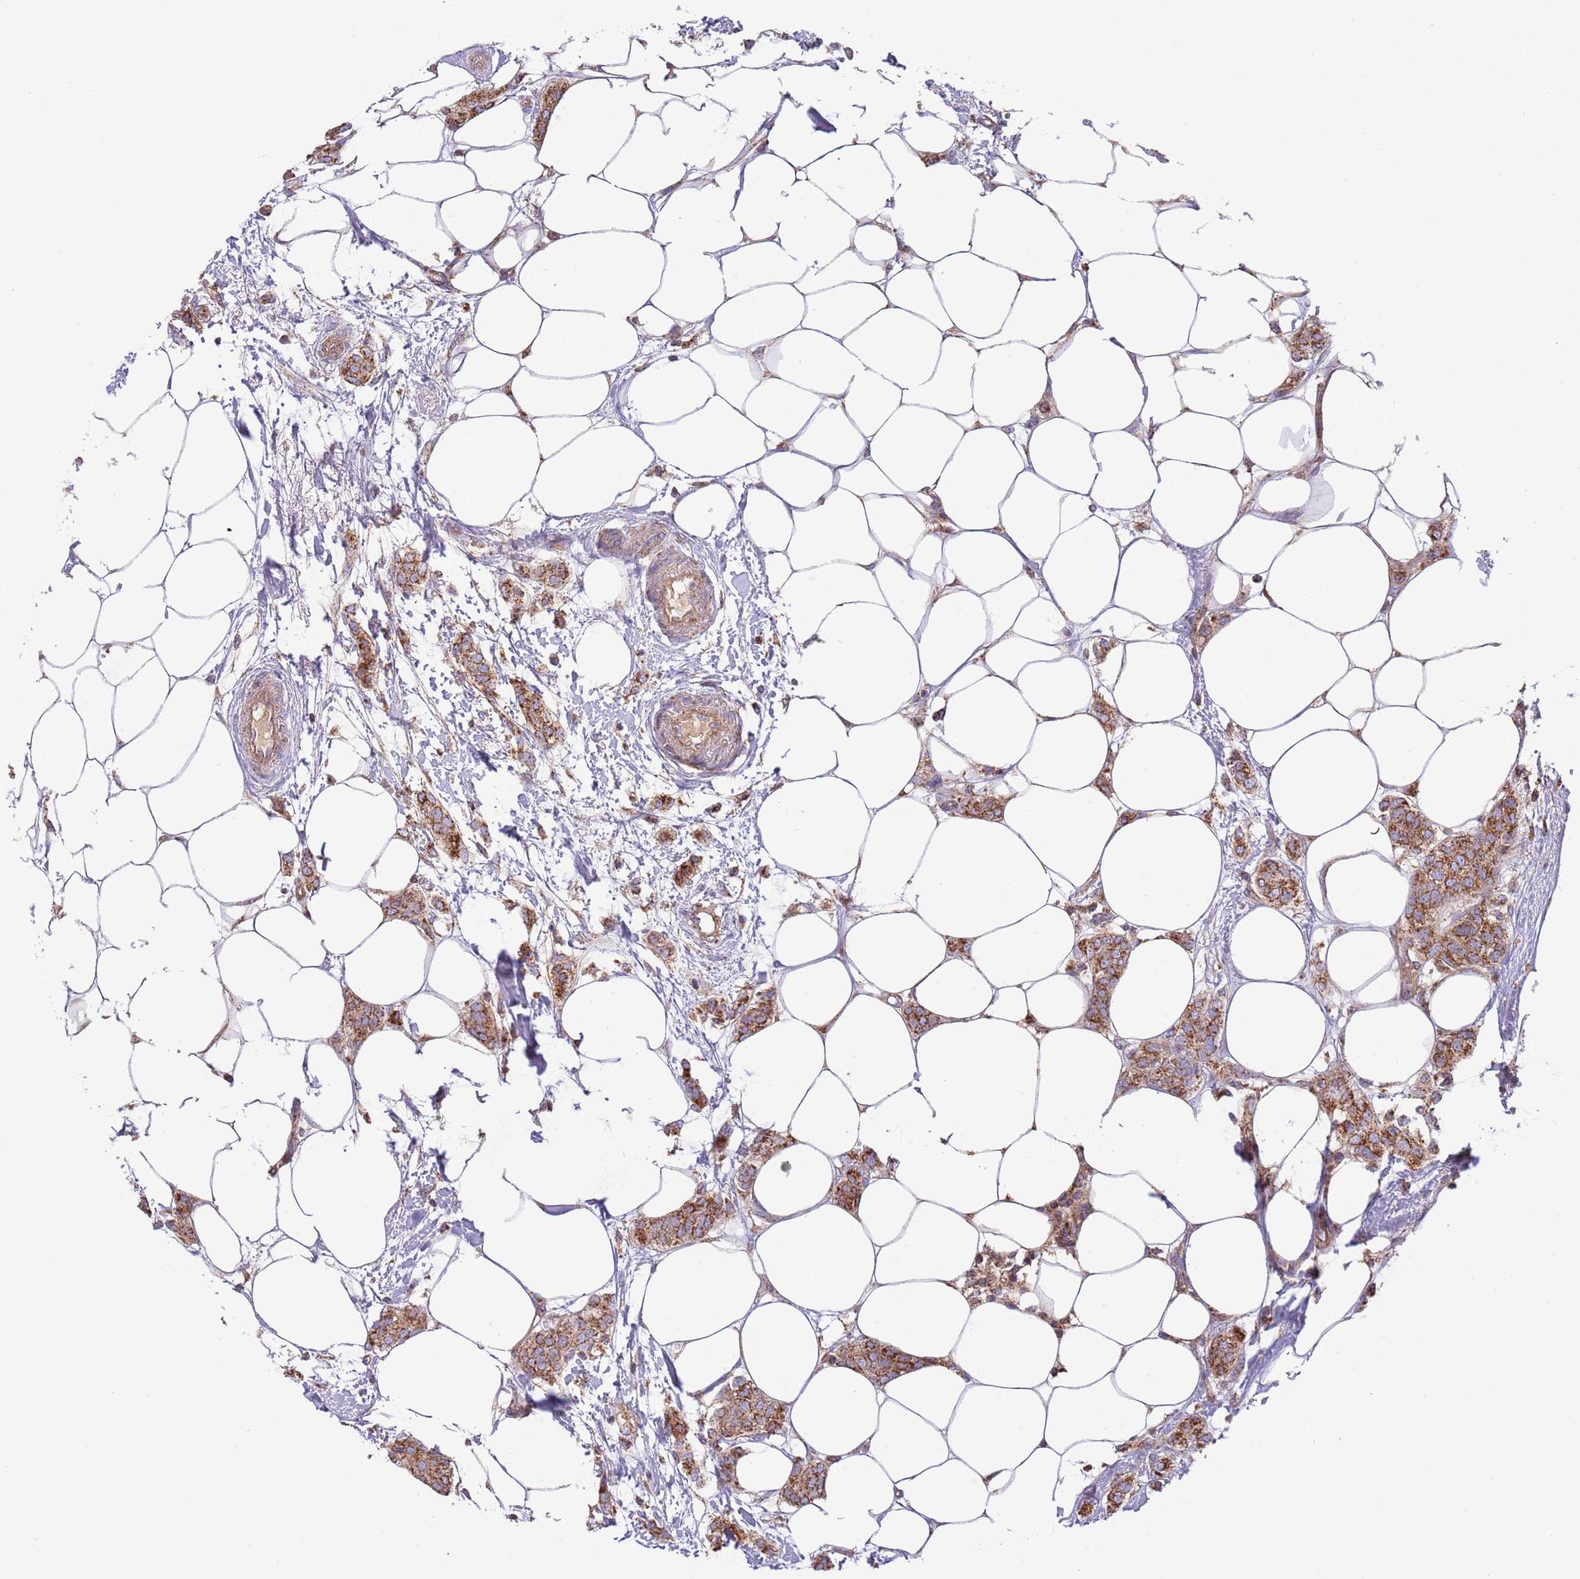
{"staining": {"intensity": "strong", "quantity": ">75%", "location": "cytoplasmic/membranous"}, "tissue": "breast cancer", "cell_type": "Tumor cells", "image_type": "cancer", "snomed": [{"axis": "morphology", "description": "Duct carcinoma"}, {"axis": "topography", "description": "Breast"}], "caption": "Immunohistochemical staining of breast invasive ductal carcinoma reveals high levels of strong cytoplasmic/membranous protein expression in about >75% of tumor cells.", "gene": "DNAJA3", "patient": {"sex": "female", "age": 72}}